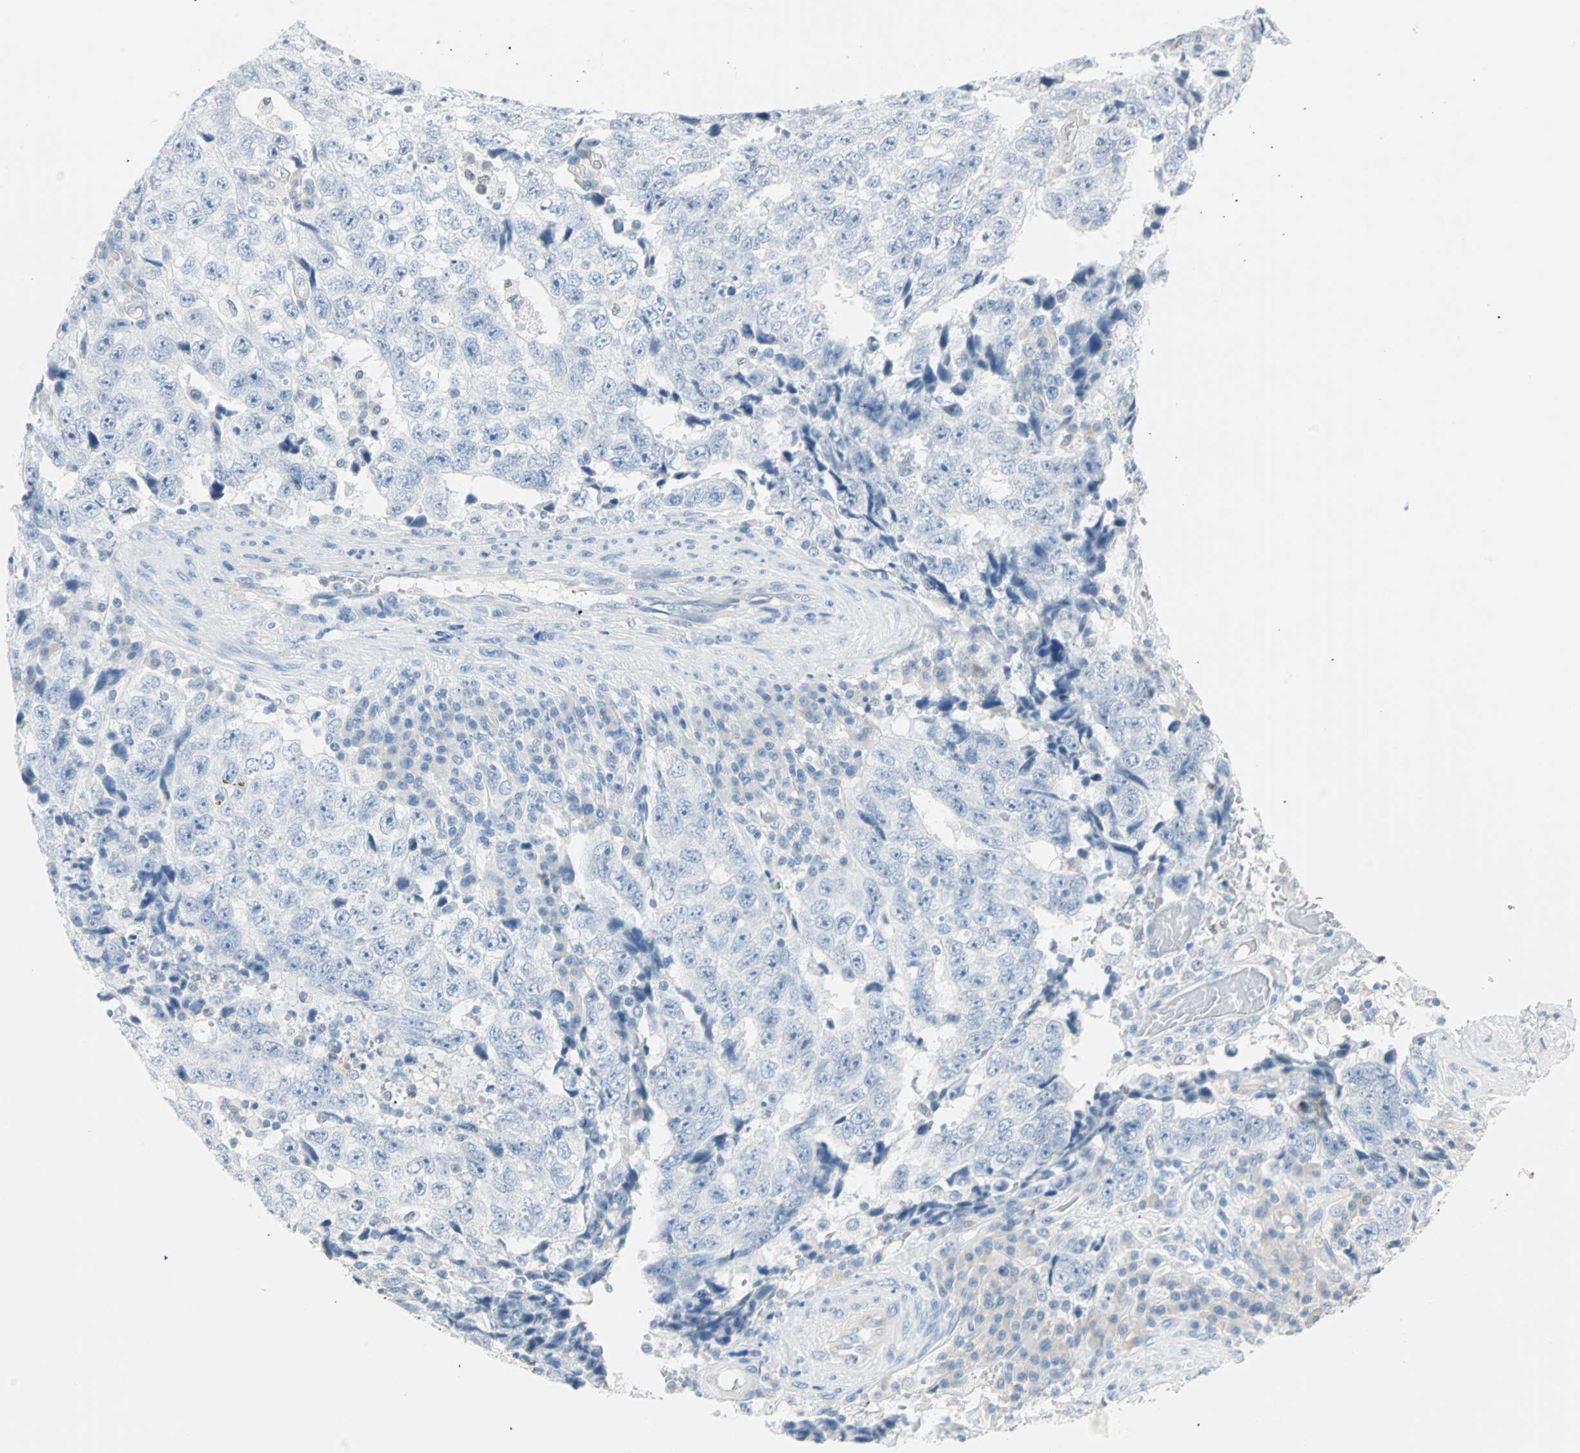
{"staining": {"intensity": "negative", "quantity": "none", "location": "none"}, "tissue": "testis cancer", "cell_type": "Tumor cells", "image_type": "cancer", "snomed": [{"axis": "morphology", "description": "Necrosis, NOS"}, {"axis": "morphology", "description": "Carcinoma, Embryonal, NOS"}, {"axis": "topography", "description": "Testis"}], "caption": "Protein analysis of embryonal carcinoma (testis) demonstrates no significant staining in tumor cells.", "gene": "MLLT10", "patient": {"sex": "male", "age": 19}}